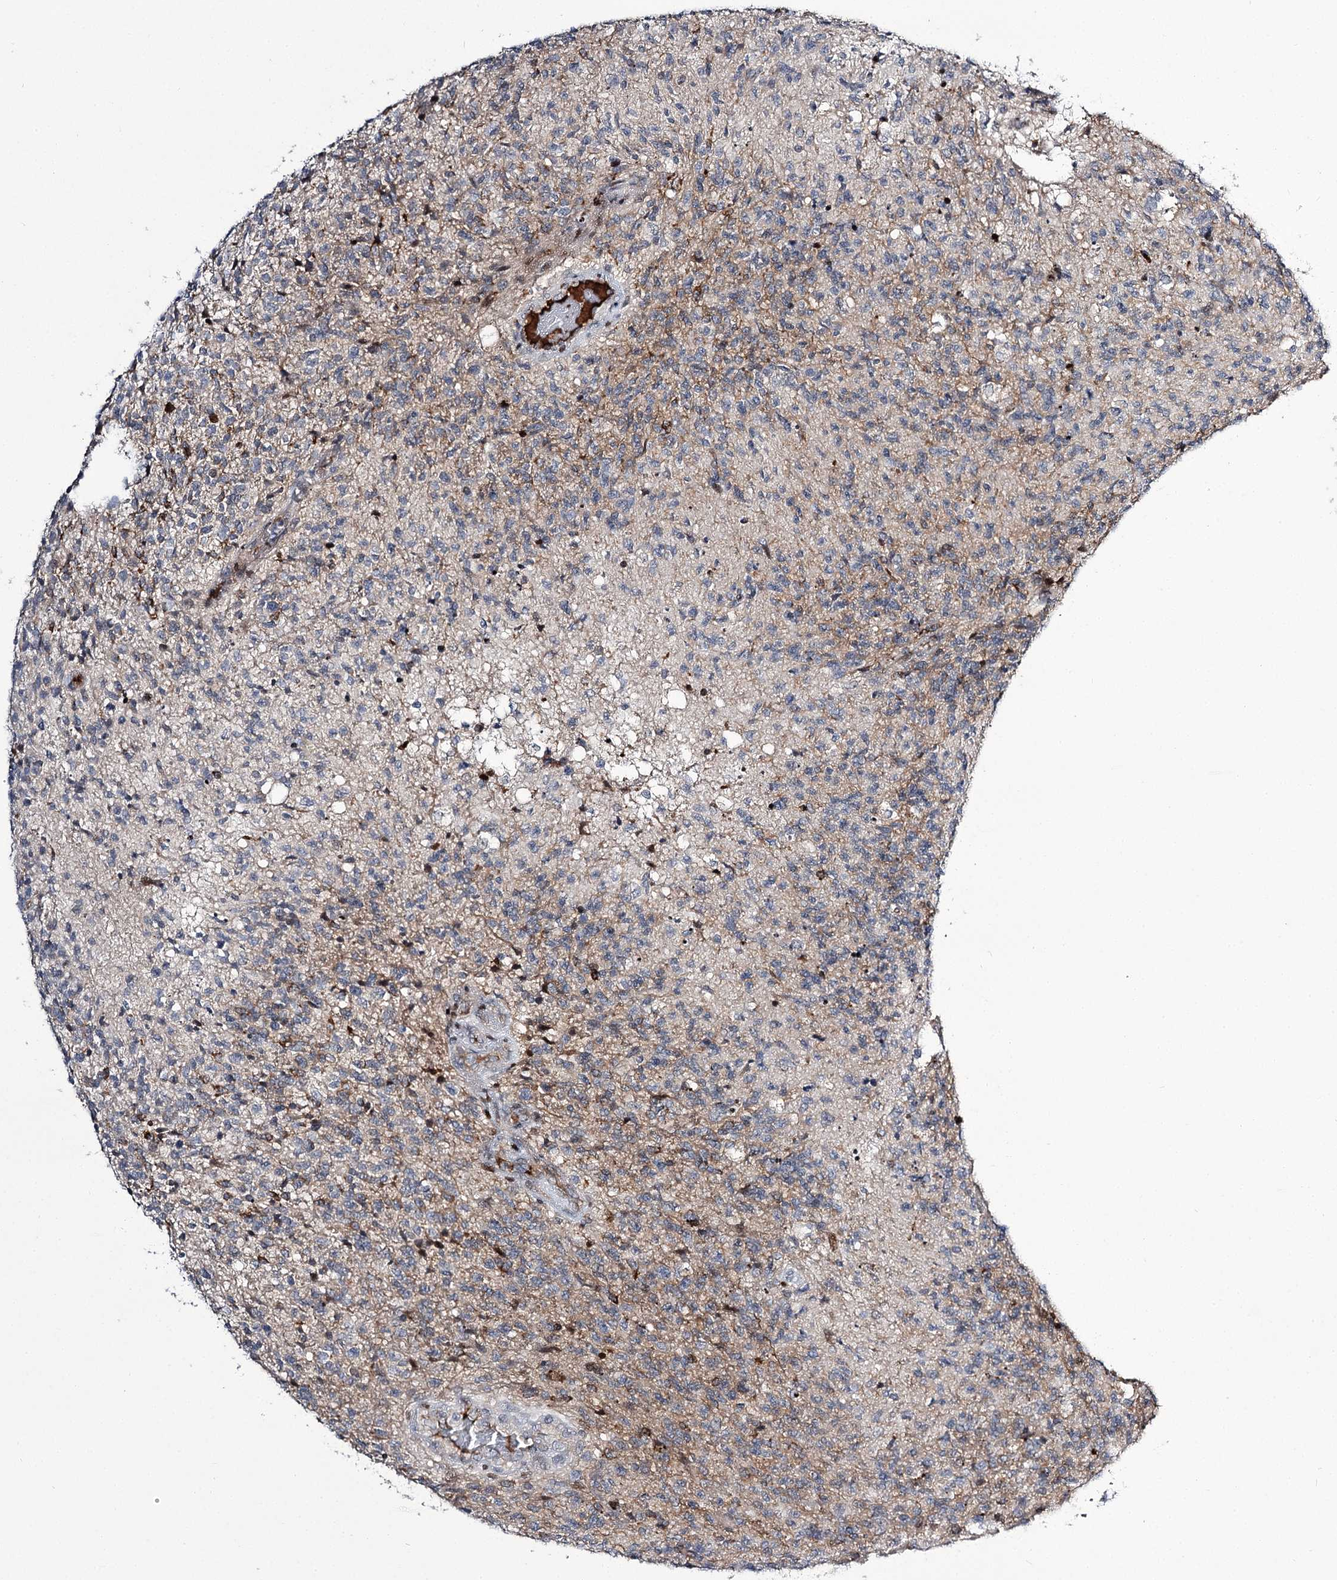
{"staining": {"intensity": "weak", "quantity": "25%-75%", "location": "cytoplasmic/membranous"}, "tissue": "glioma", "cell_type": "Tumor cells", "image_type": "cancer", "snomed": [{"axis": "morphology", "description": "Glioma, malignant, High grade"}, {"axis": "topography", "description": "Brain"}], "caption": "Protein analysis of glioma tissue demonstrates weak cytoplasmic/membranous positivity in about 25%-75% of tumor cells.", "gene": "ITFG2", "patient": {"sex": "male", "age": 56}}